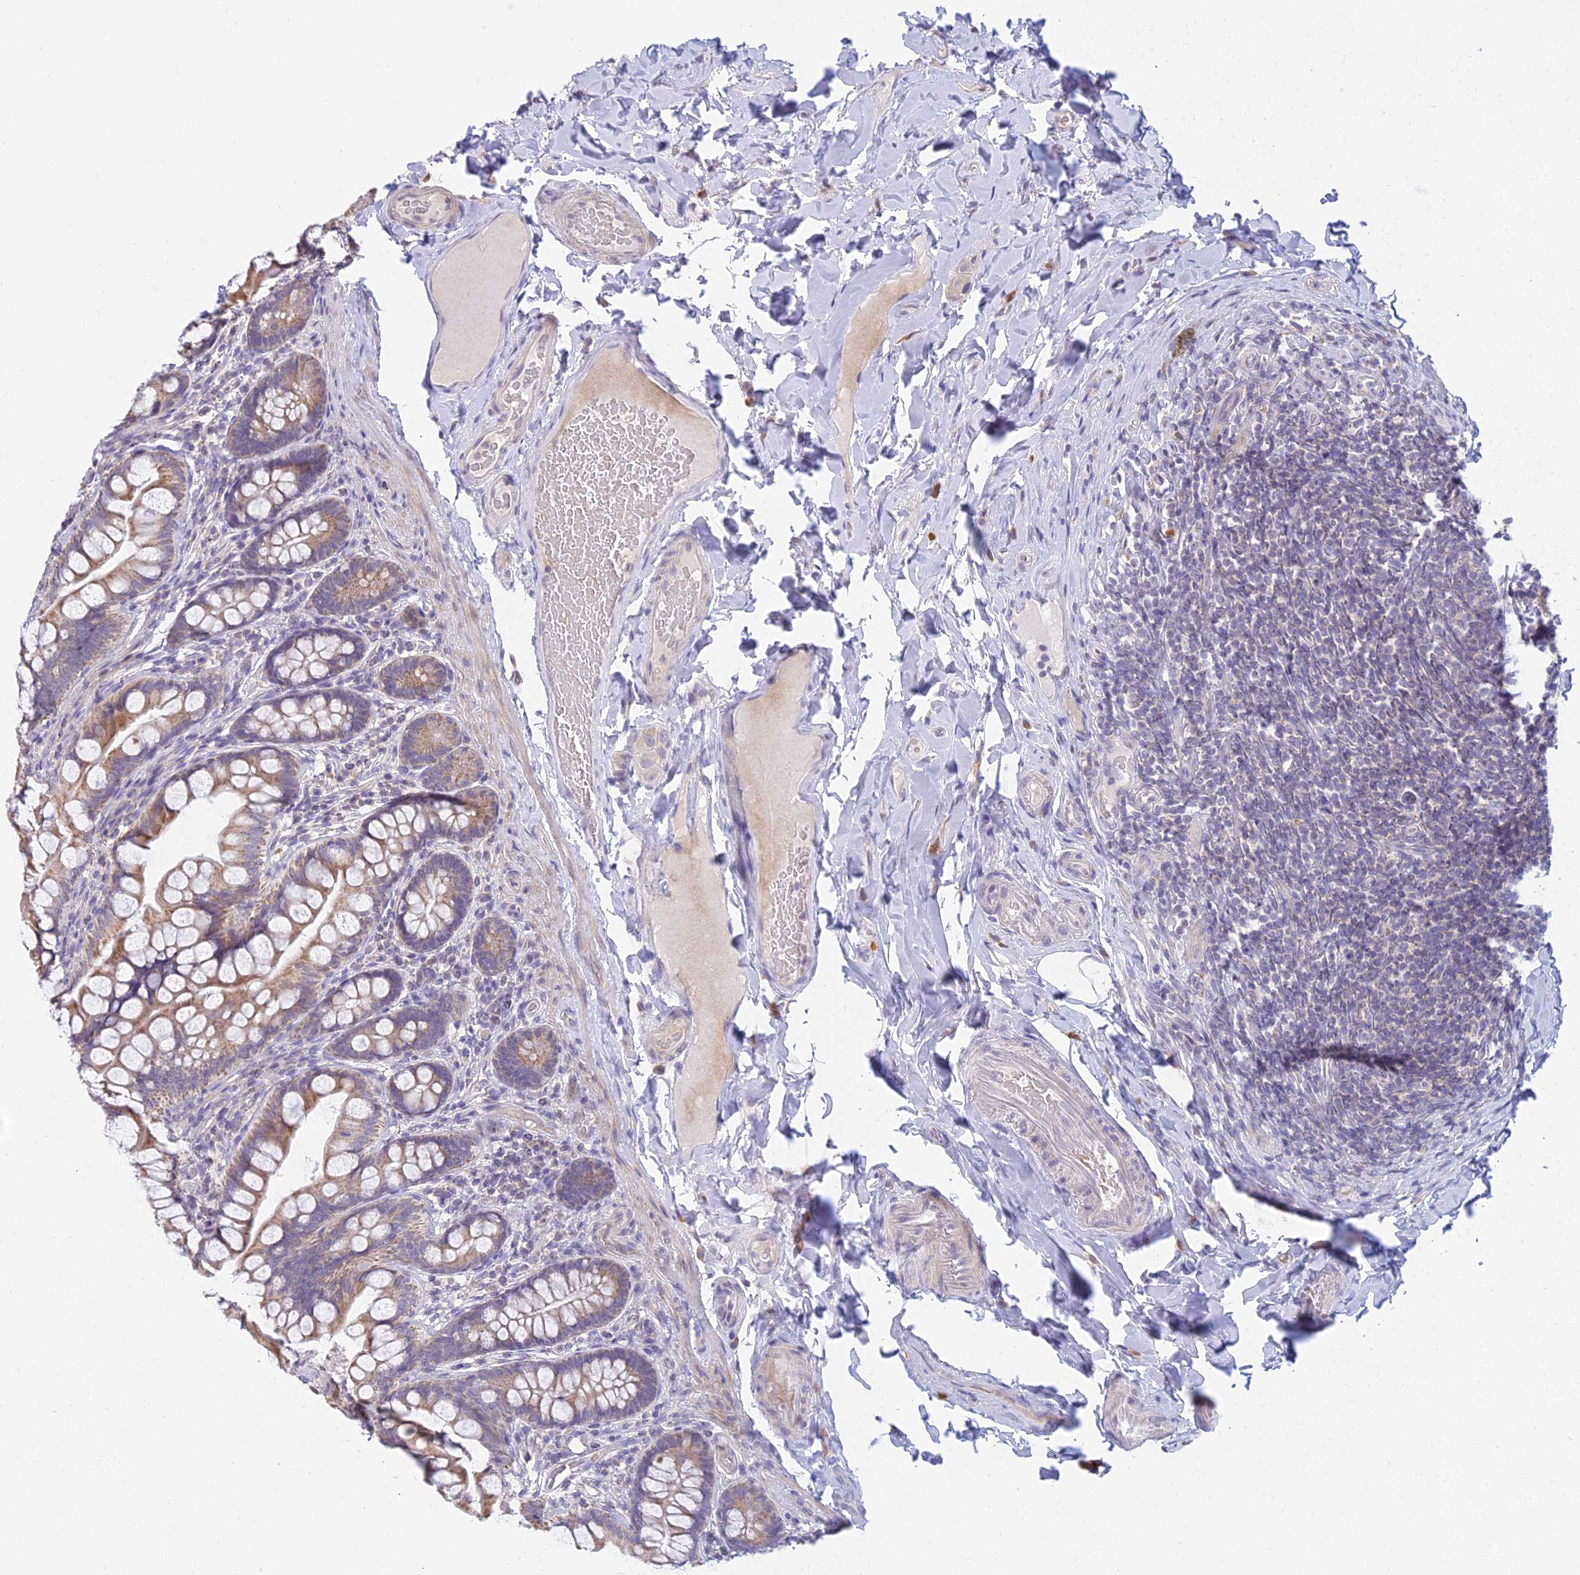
{"staining": {"intensity": "moderate", "quantity": ">75%", "location": "cytoplasmic/membranous"}, "tissue": "small intestine", "cell_type": "Glandular cells", "image_type": "normal", "snomed": [{"axis": "morphology", "description": "Normal tissue, NOS"}, {"axis": "topography", "description": "Small intestine"}], "caption": "About >75% of glandular cells in normal small intestine display moderate cytoplasmic/membranous protein expression as visualized by brown immunohistochemical staining.", "gene": "CFAP206", "patient": {"sex": "male", "age": 70}}